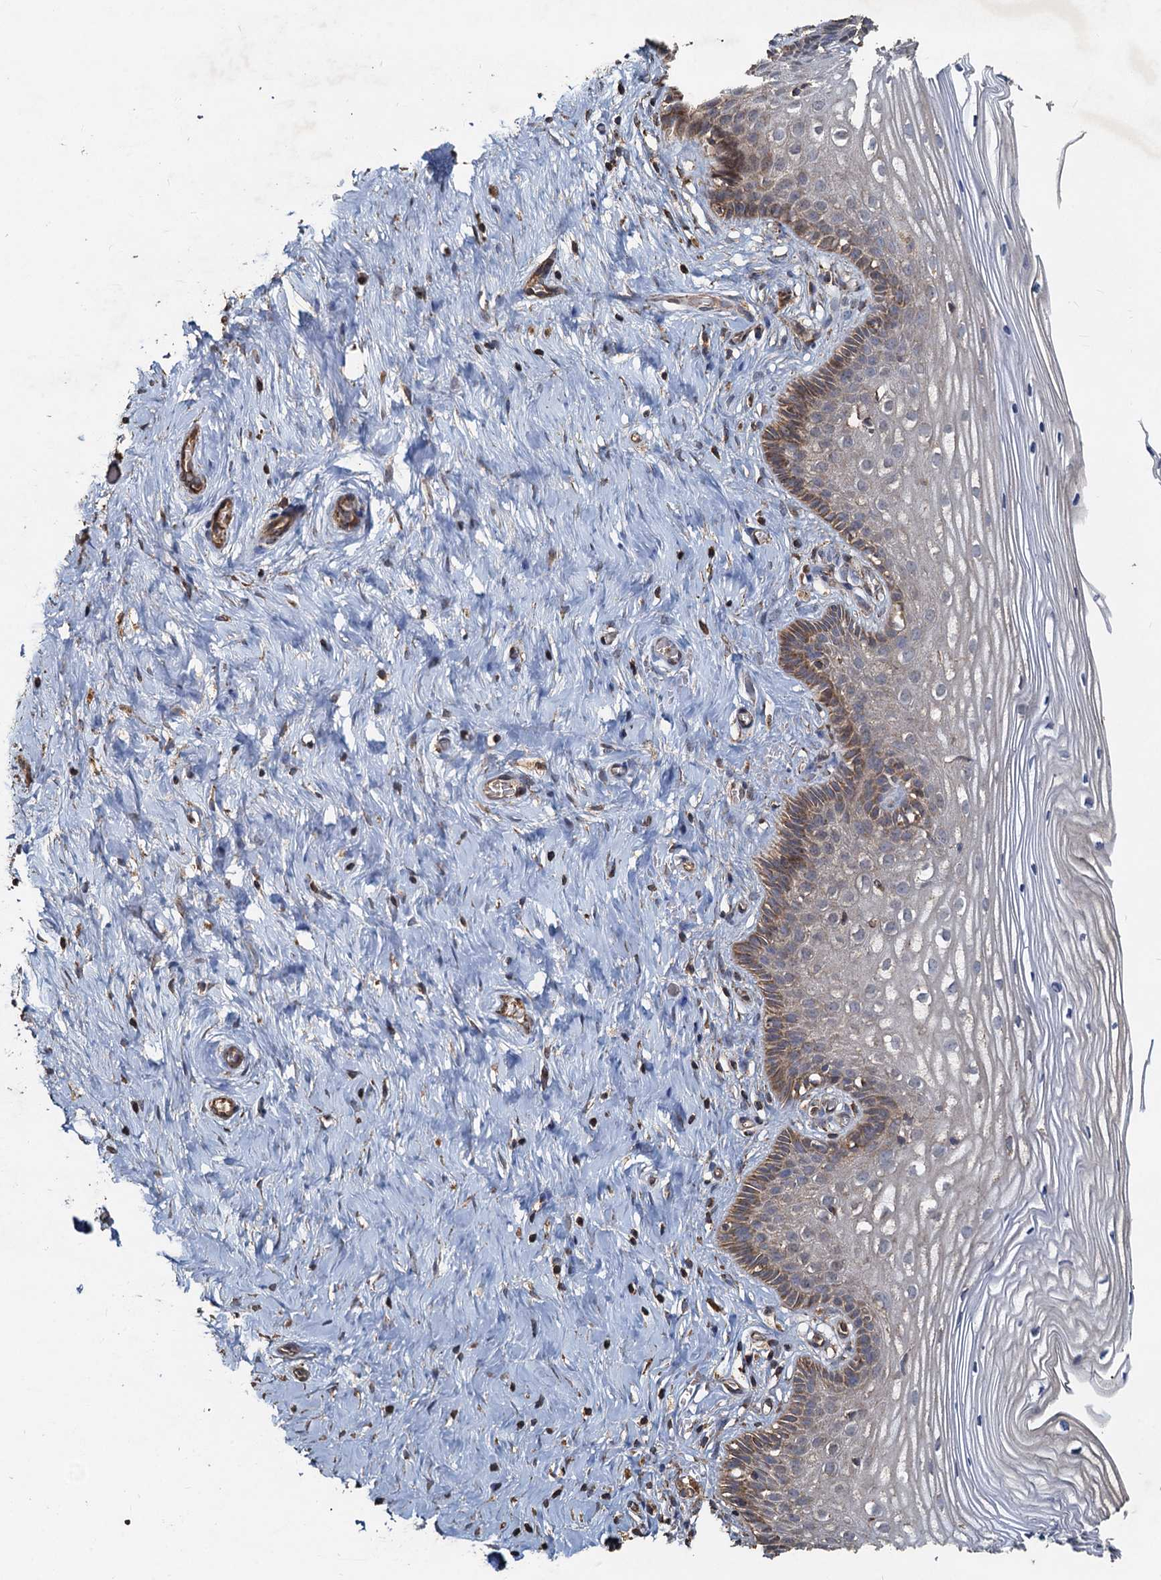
{"staining": {"intensity": "moderate", "quantity": ">75%", "location": "cytoplasmic/membranous"}, "tissue": "cervix", "cell_type": "Glandular cells", "image_type": "normal", "snomed": [{"axis": "morphology", "description": "Normal tissue, NOS"}, {"axis": "topography", "description": "Cervix"}], "caption": "Immunohistochemical staining of normal cervix reveals medium levels of moderate cytoplasmic/membranous expression in about >75% of glandular cells.", "gene": "SDS", "patient": {"sex": "female", "age": 33}}